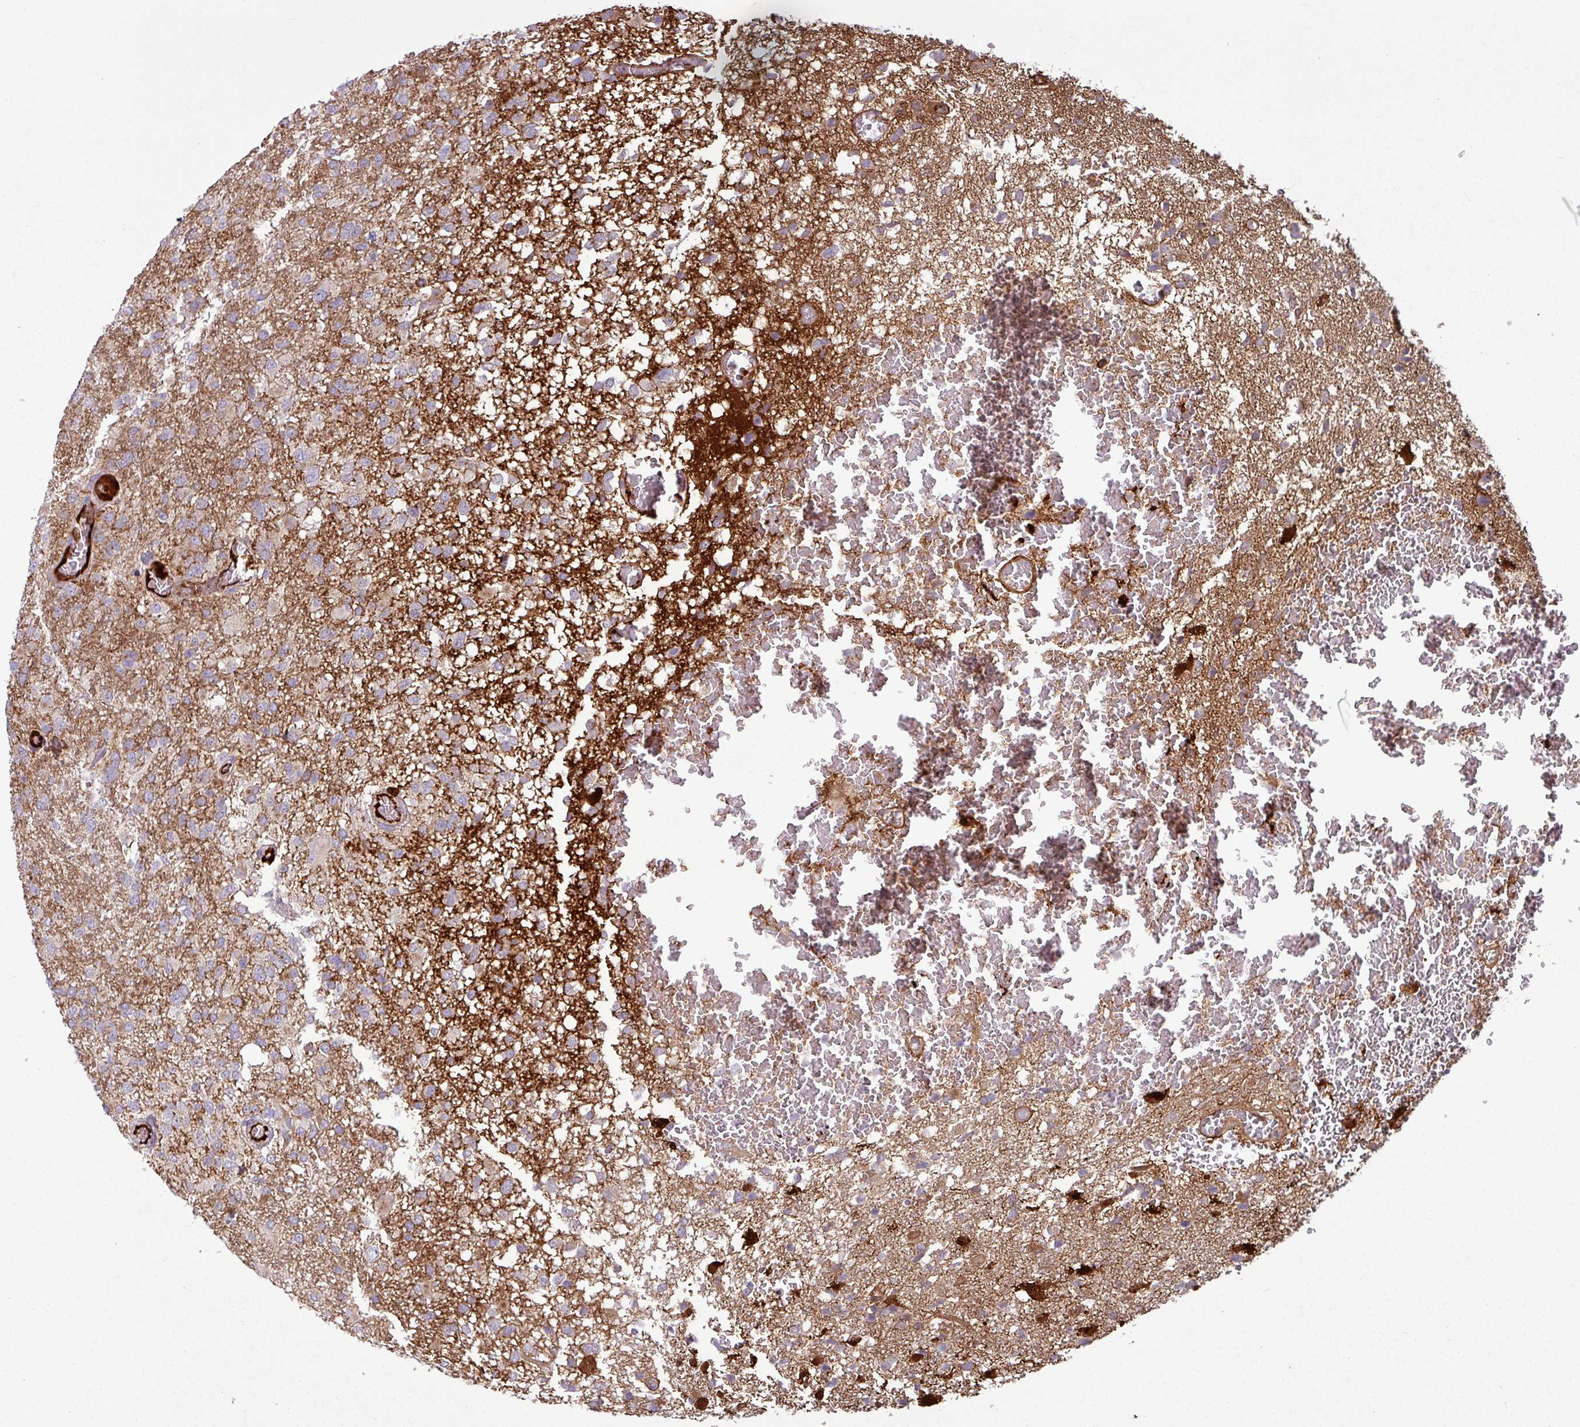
{"staining": {"intensity": "negative", "quantity": "none", "location": "none"}, "tissue": "glioma", "cell_type": "Tumor cells", "image_type": "cancer", "snomed": [{"axis": "morphology", "description": "Glioma, malignant, High grade"}, {"axis": "topography", "description": "Brain"}], "caption": "An IHC histopathology image of glioma is shown. There is no staining in tumor cells of glioma.", "gene": "C4B", "patient": {"sex": "female", "age": 74}}